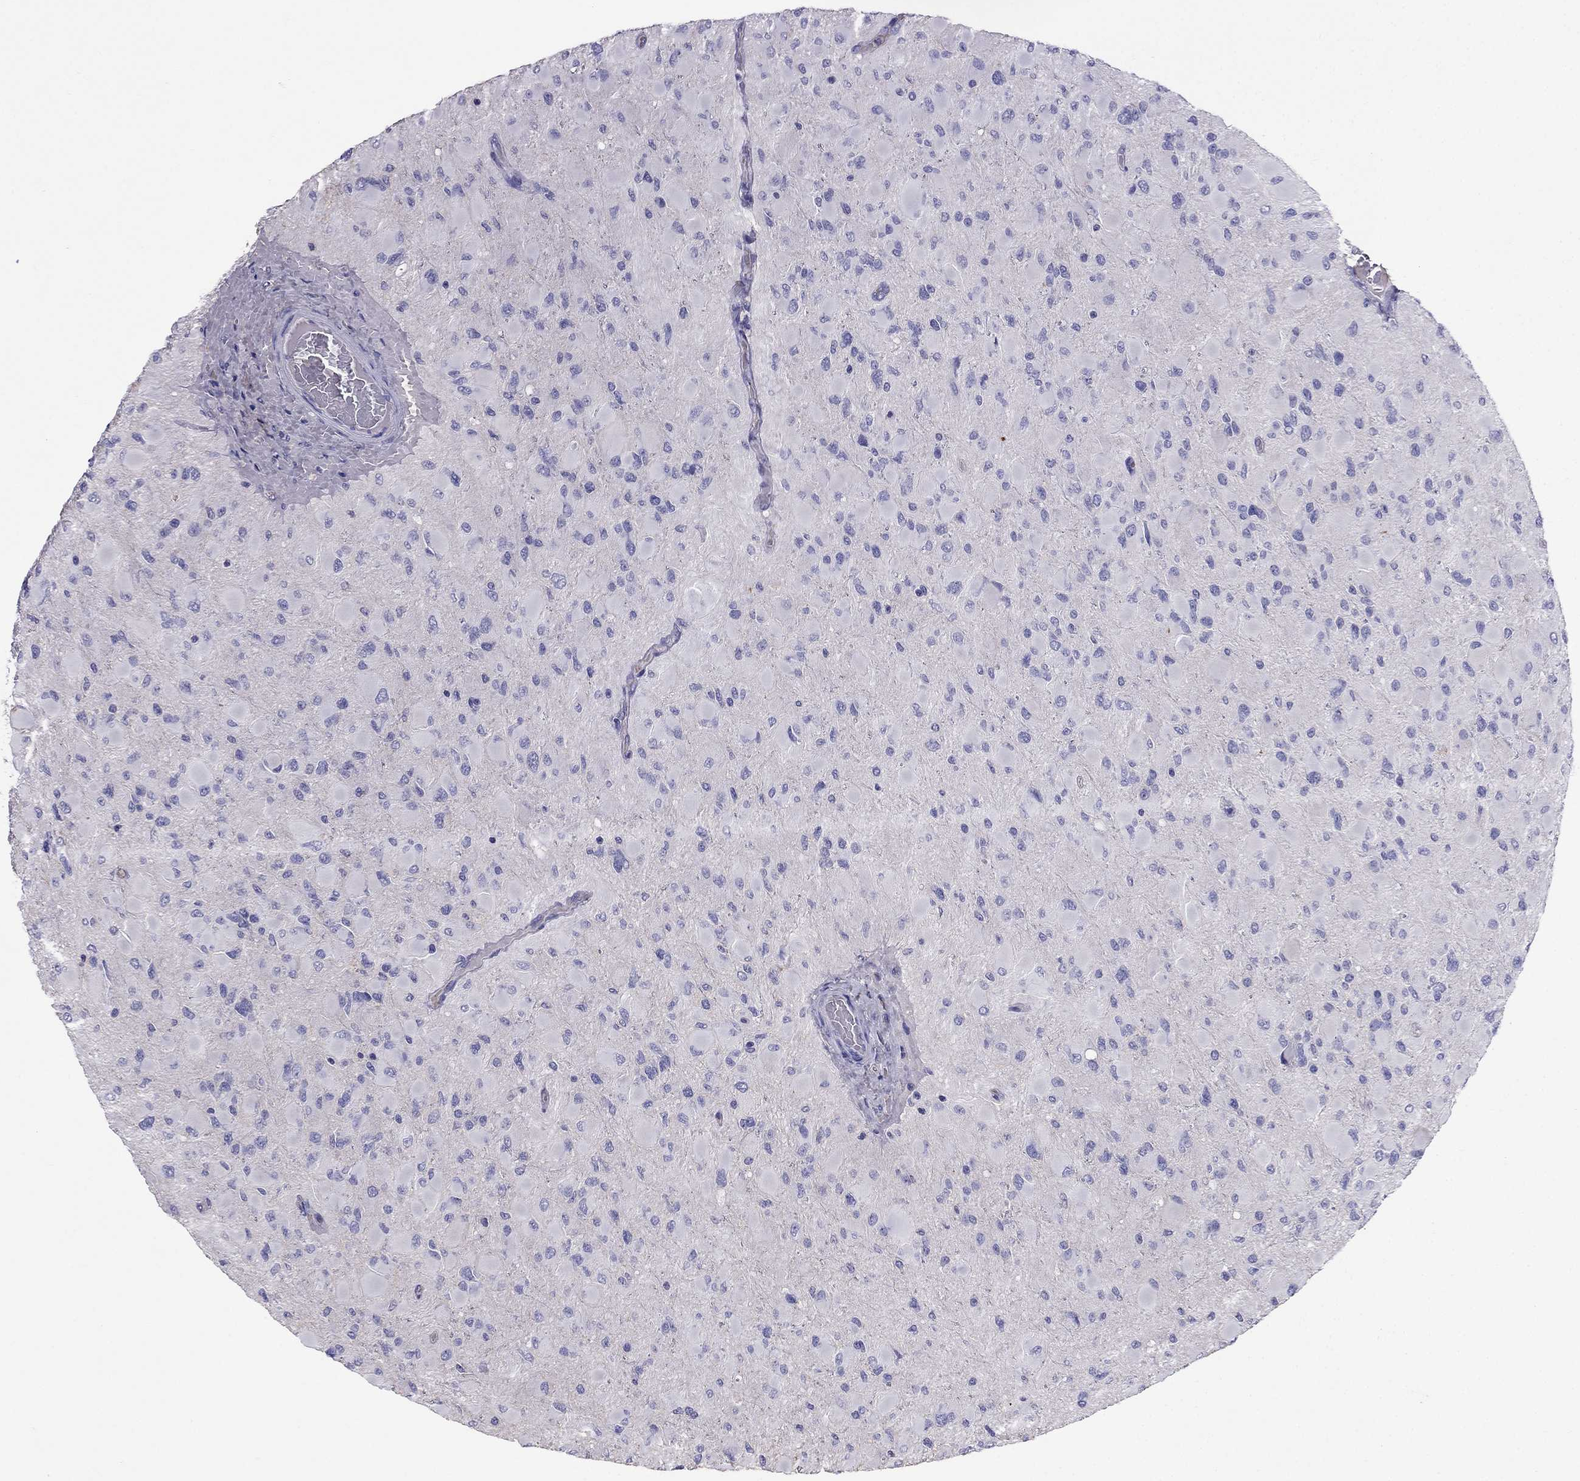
{"staining": {"intensity": "negative", "quantity": "none", "location": "none"}, "tissue": "glioma", "cell_type": "Tumor cells", "image_type": "cancer", "snomed": [{"axis": "morphology", "description": "Glioma, malignant, High grade"}, {"axis": "topography", "description": "Cerebral cortex"}], "caption": "The histopathology image demonstrates no significant staining in tumor cells of glioma.", "gene": "TBC1D21", "patient": {"sex": "female", "age": 36}}